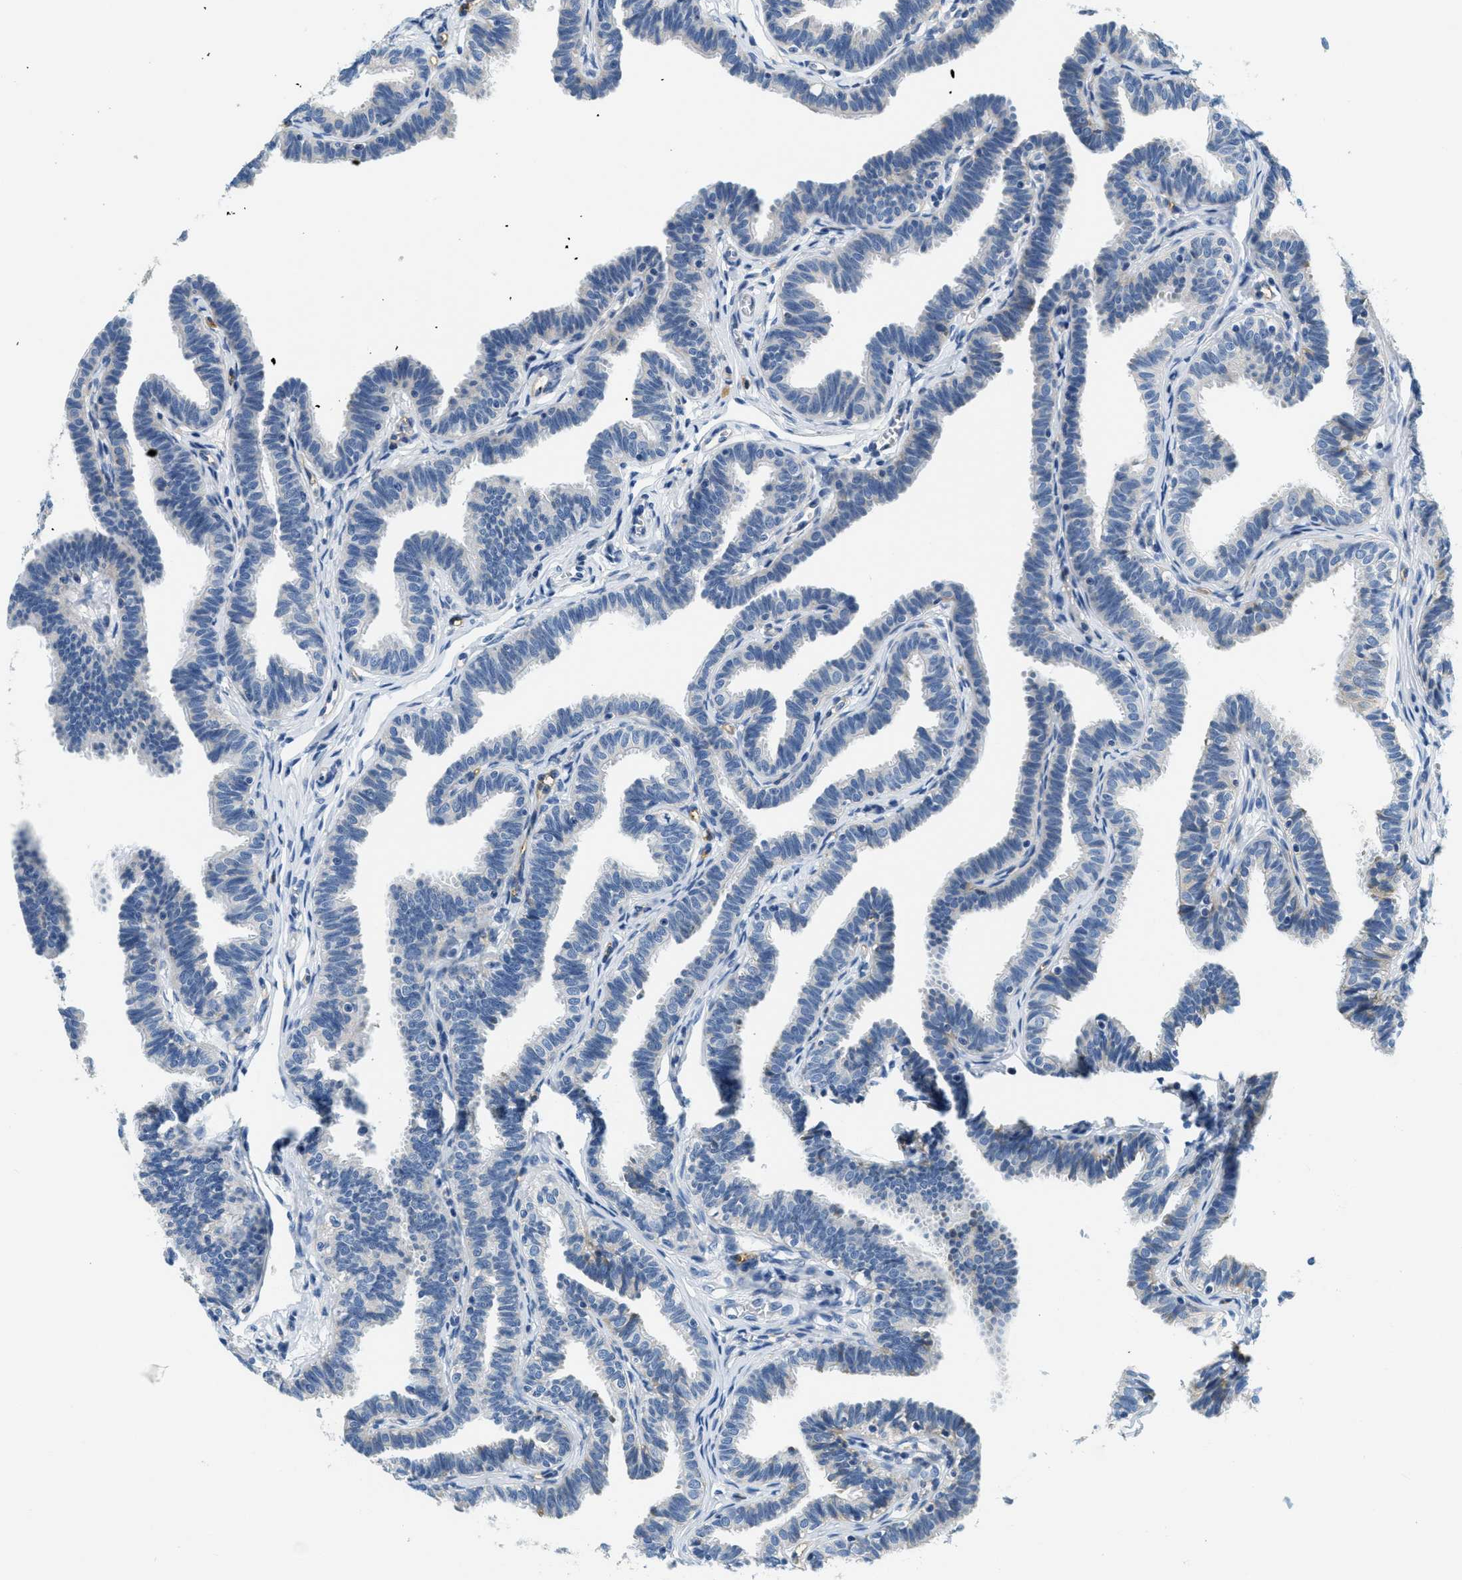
{"staining": {"intensity": "weak", "quantity": "<25%", "location": "cytoplasmic/membranous"}, "tissue": "fallopian tube", "cell_type": "Glandular cells", "image_type": "normal", "snomed": [{"axis": "morphology", "description": "Normal tissue, NOS"}, {"axis": "topography", "description": "Fallopian tube"}, {"axis": "topography", "description": "Ovary"}], "caption": "This is an immunohistochemistry micrograph of benign human fallopian tube. There is no expression in glandular cells.", "gene": "CA4", "patient": {"sex": "female", "age": 23}}